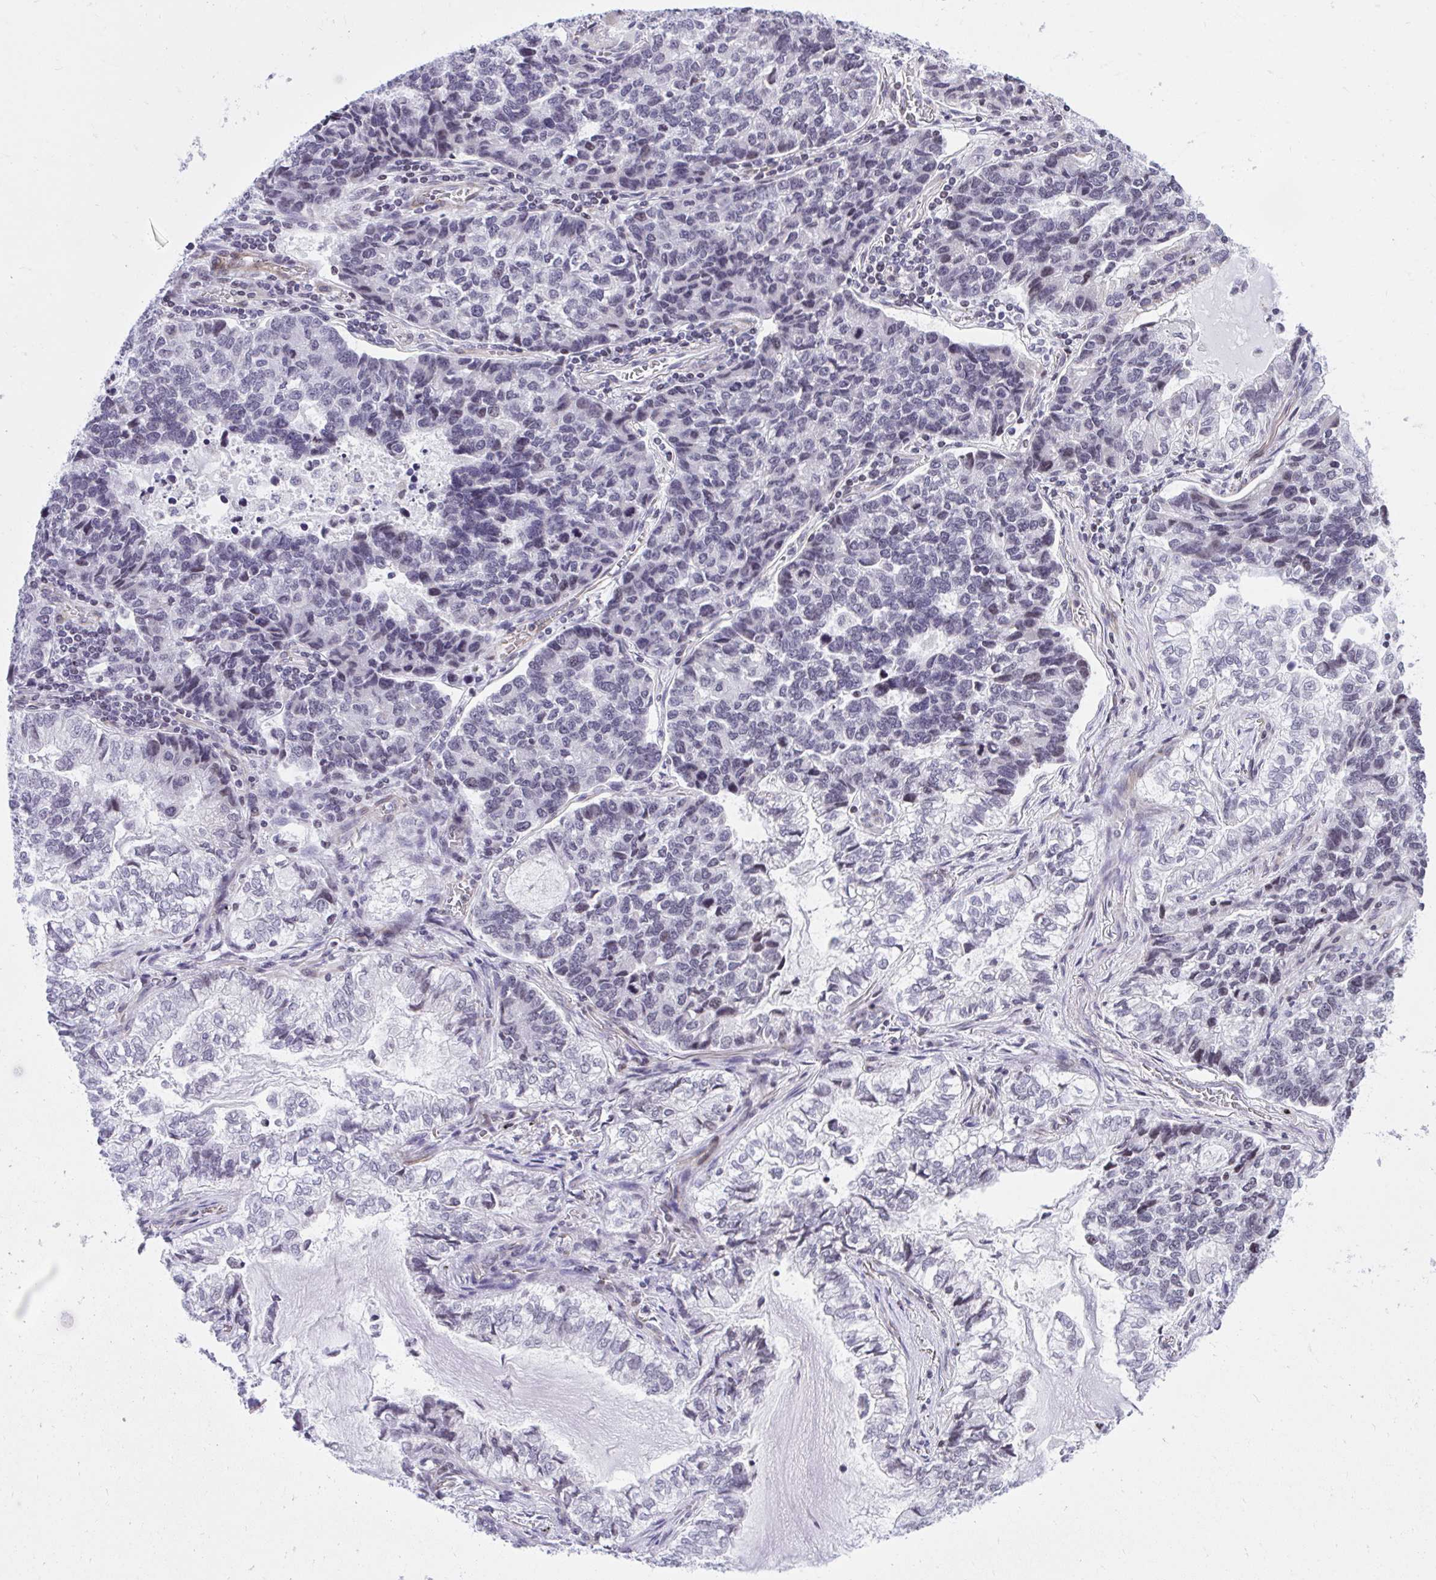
{"staining": {"intensity": "negative", "quantity": "none", "location": "none"}, "tissue": "lung cancer", "cell_type": "Tumor cells", "image_type": "cancer", "snomed": [{"axis": "morphology", "description": "Adenocarcinoma, NOS"}, {"axis": "topography", "description": "Lymph node"}, {"axis": "topography", "description": "Lung"}], "caption": "This micrograph is of lung adenocarcinoma stained with IHC to label a protein in brown with the nuclei are counter-stained blue. There is no expression in tumor cells.", "gene": "KCNN4", "patient": {"sex": "male", "age": 66}}